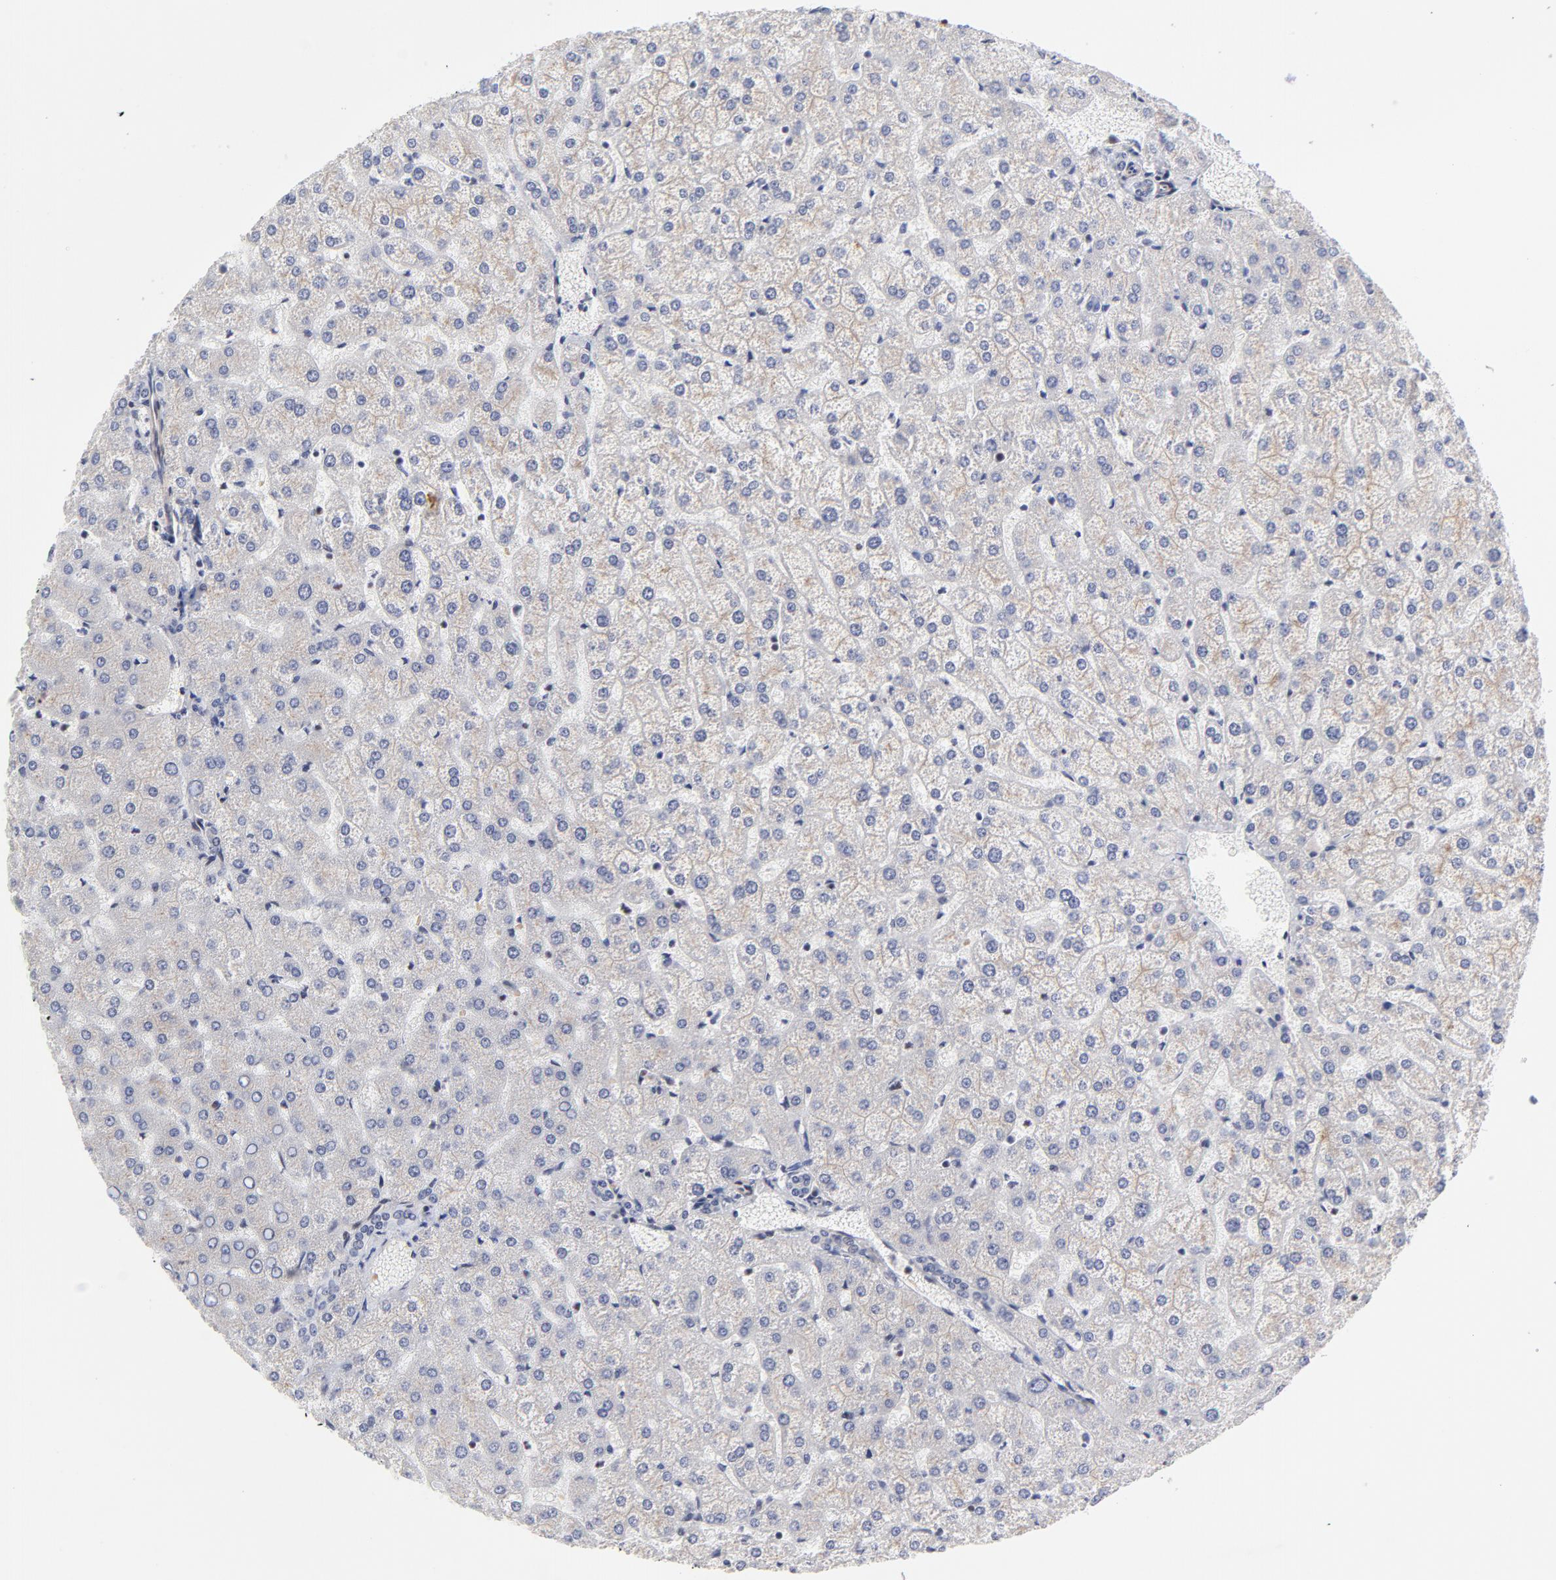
{"staining": {"intensity": "negative", "quantity": "none", "location": "none"}, "tissue": "liver", "cell_type": "Cholangiocytes", "image_type": "normal", "snomed": [{"axis": "morphology", "description": "Normal tissue, NOS"}, {"axis": "topography", "description": "Liver"}], "caption": "Liver was stained to show a protein in brown. There is no significant positivity in cholangiocytes. The staining was performed using DAB (3,3'-diaminobenzidine) to visualize the protein expression in brown, while the nuclei were stained in blue with hematoxylin (Magnification: 20x).", "gene": "CTCF", "patient": {"sex": "female", "age": 32}}